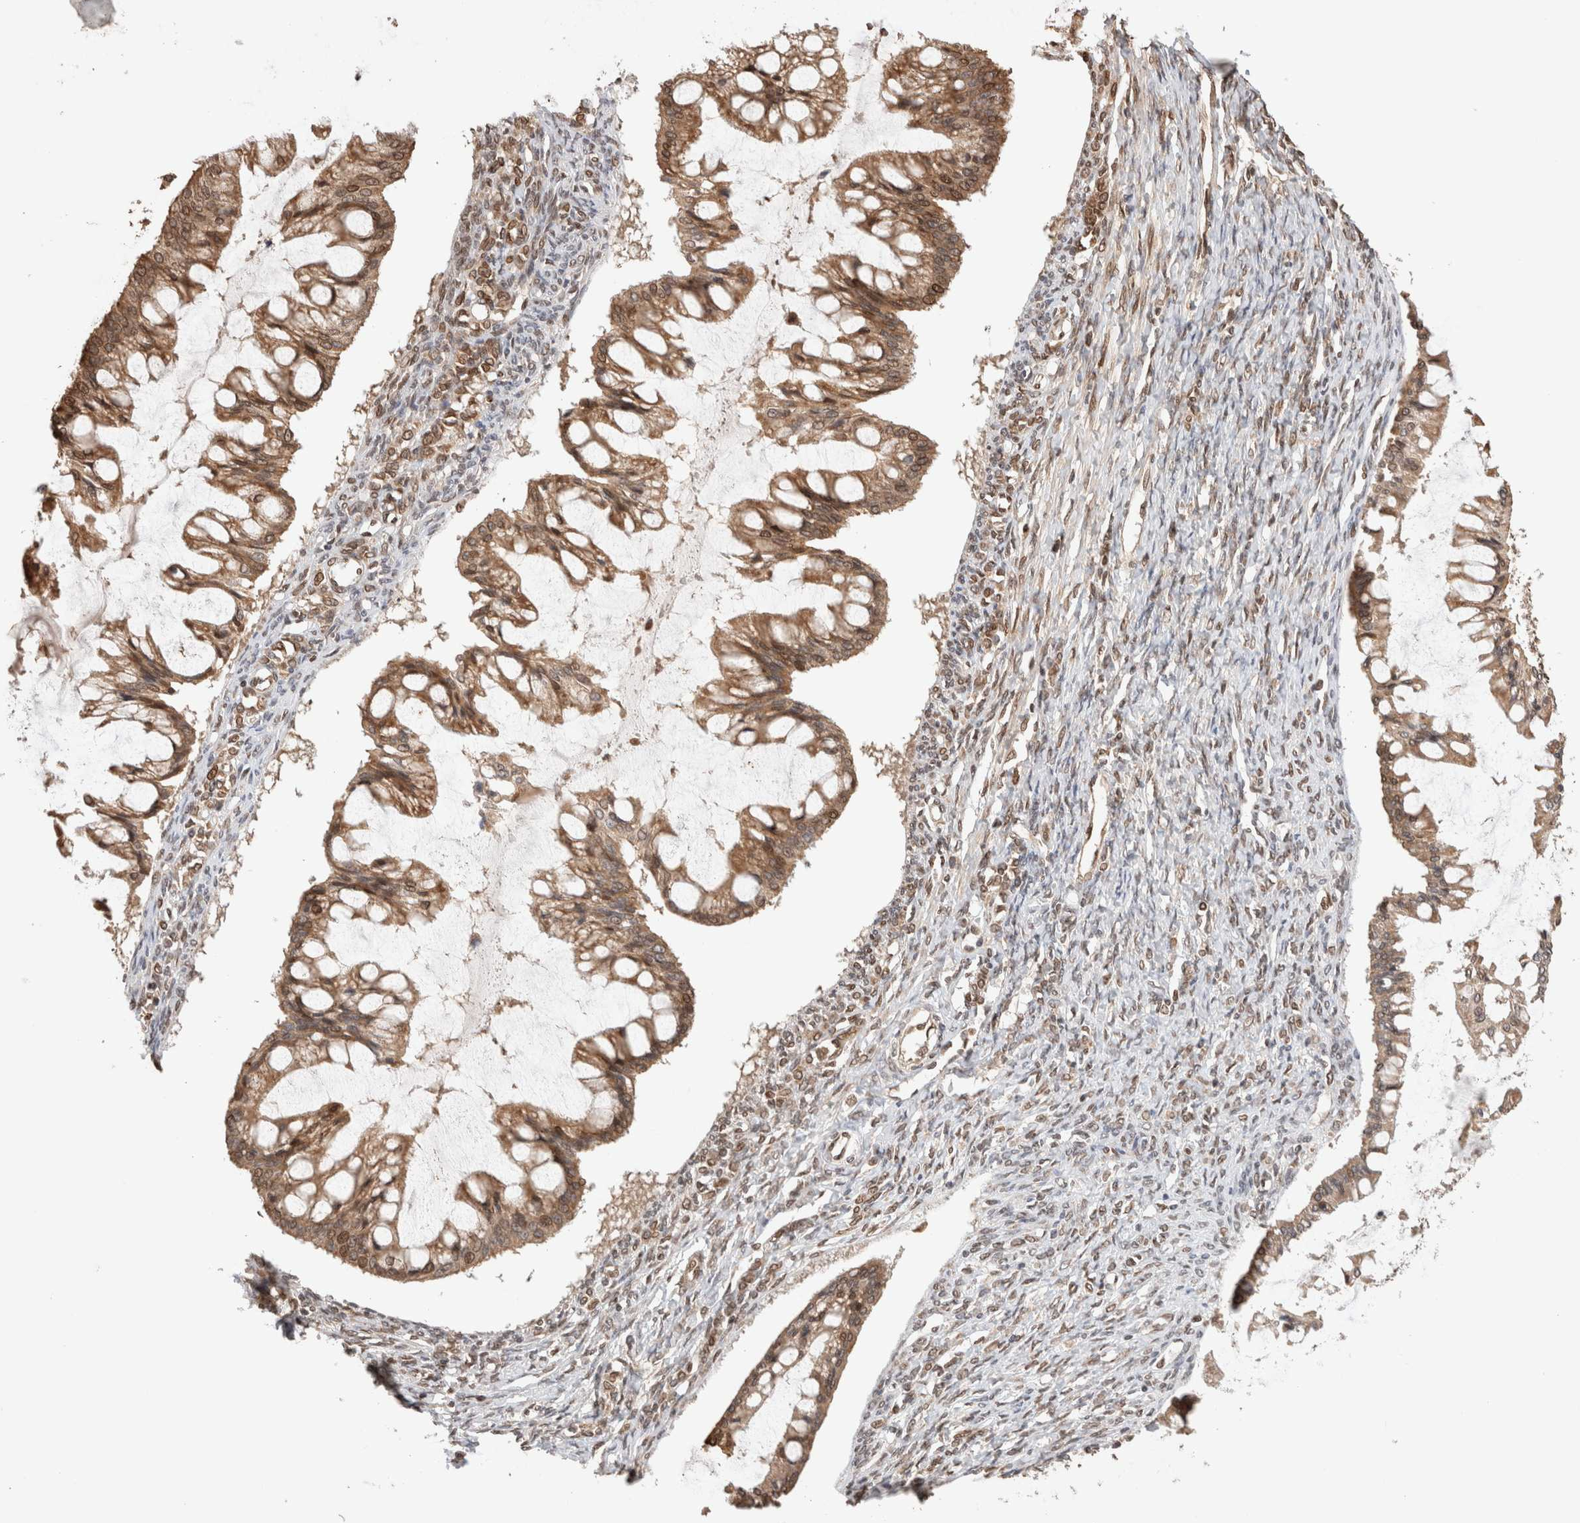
{"staining": {"intensity": "moderate", "quantity": ">75%", "location": "cytoplasmic/membranous,nuclear"}, "tissue": "ovarian cancer", "cell_type": "Tumor cells", "image_type": "cancer", "snomed": [{"axis": "morphology", "description": "Cystadenocarcinoma, mucinous, NOS"}, {"axis": "topography", "description": "Ovary"}], "caption": "Immunohistochemical staining of mucinous cystadenocarcinoma (ovarian) exhibits medium levels of moderate cytoplasmic/membranous and nuclear positivity in approximately >75% of tumor cells.", "gene": "TPR", "patient": {"sex": "female", "age": 73}}